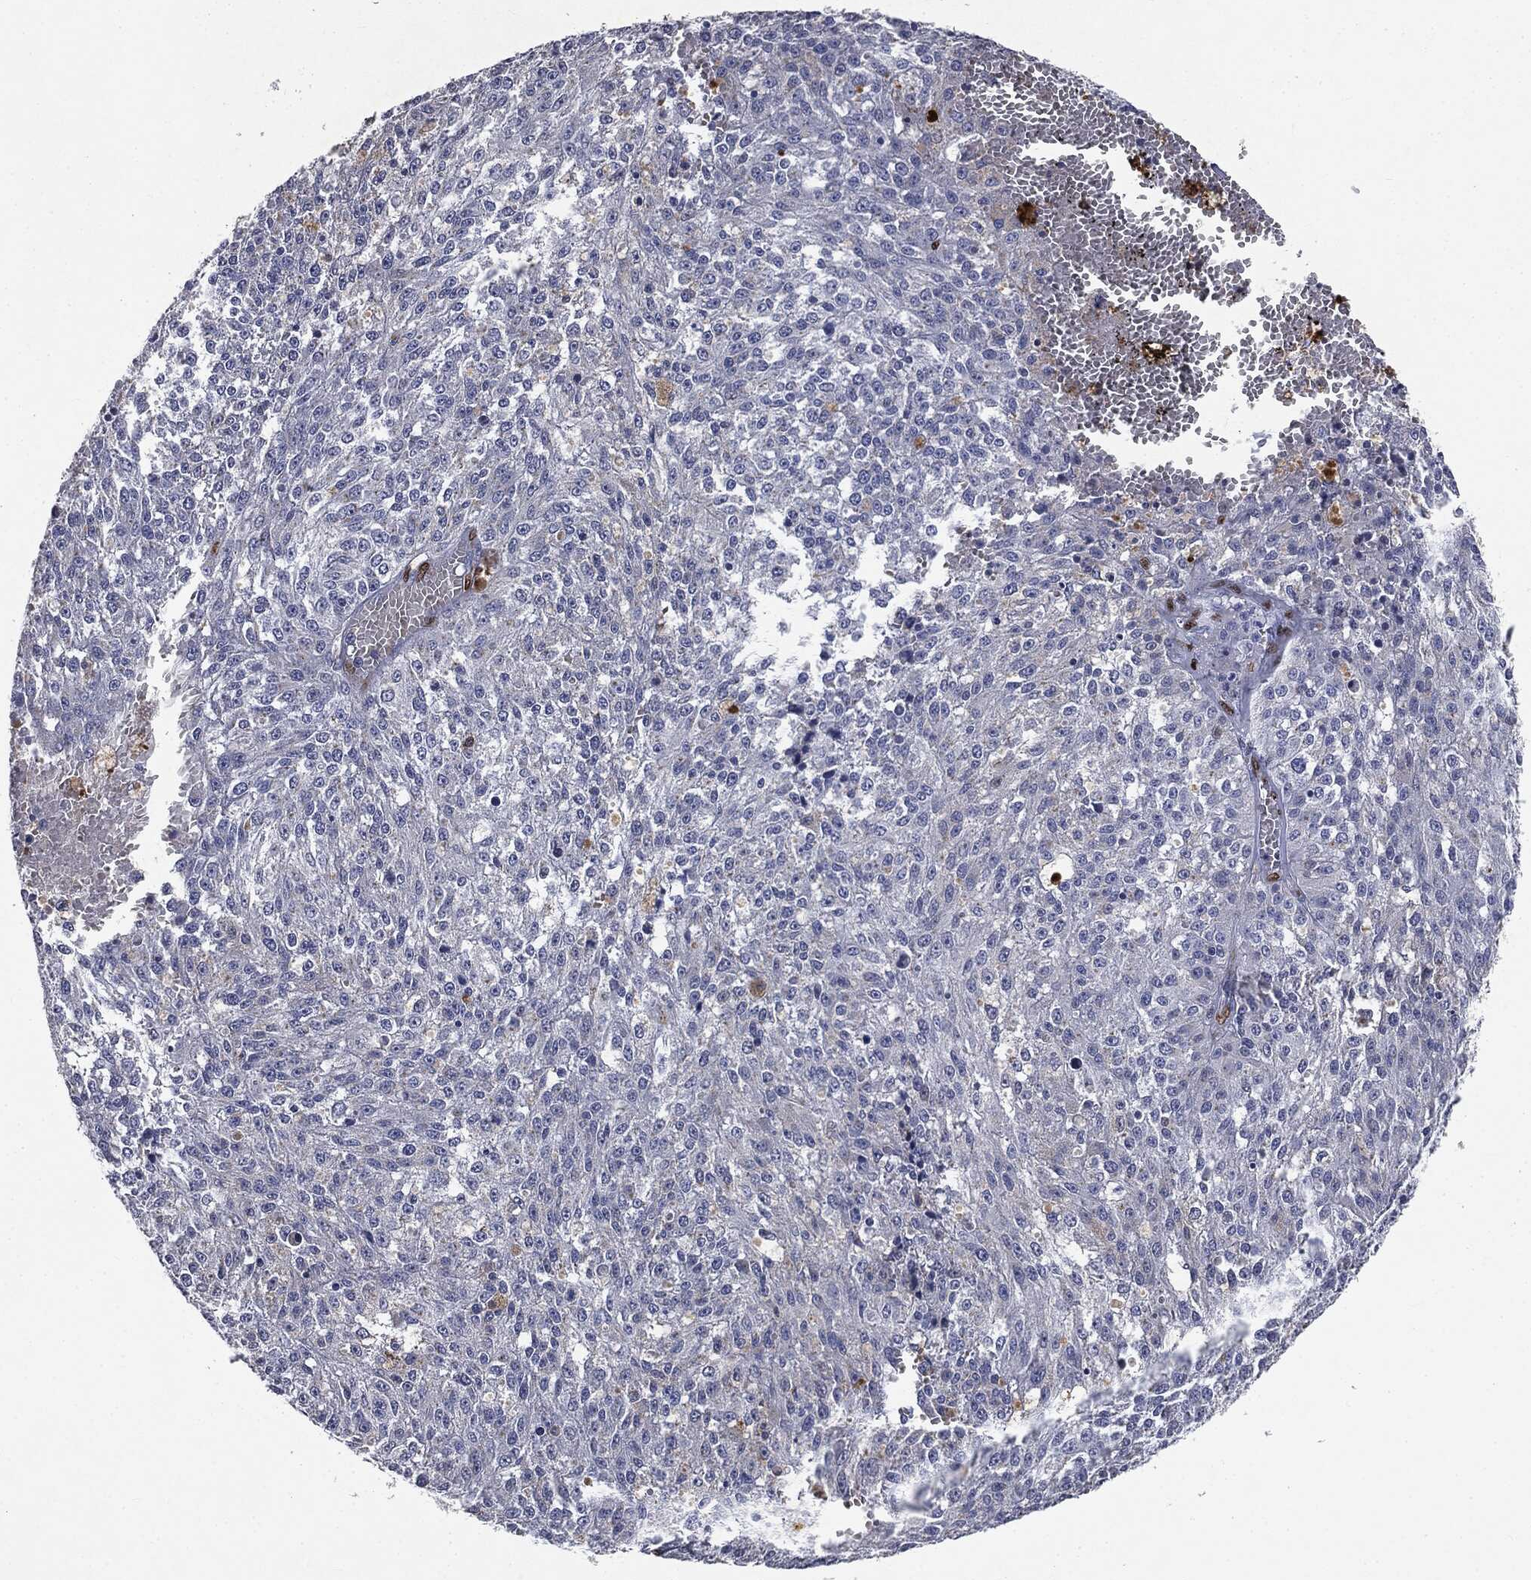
{"staining": {"intensity": "negative", "quantity": "none", "location": "none"}, "tissue": "melanoma", "cell_type": "Tumor cells", "image_type": "cancer", "snomed": [{"axis": "morphology", "description": "Malignant melanoma, Metastatic site"}, {"axis": "topography", "description": "Lymph node"}], "caption": "High magnification brightfield microscopy of melanoma stained with DAB (brown) and counterstained with hematoxylin (blue): tumor cells show no significant expression. The staining is performed using DAB (3,3'-diaminobenzidine) brown chromogen with nuclei counter-stained in using hematoxylin.", "gene": "CASD1", "patient": {"sex": "female", "age": 64}}